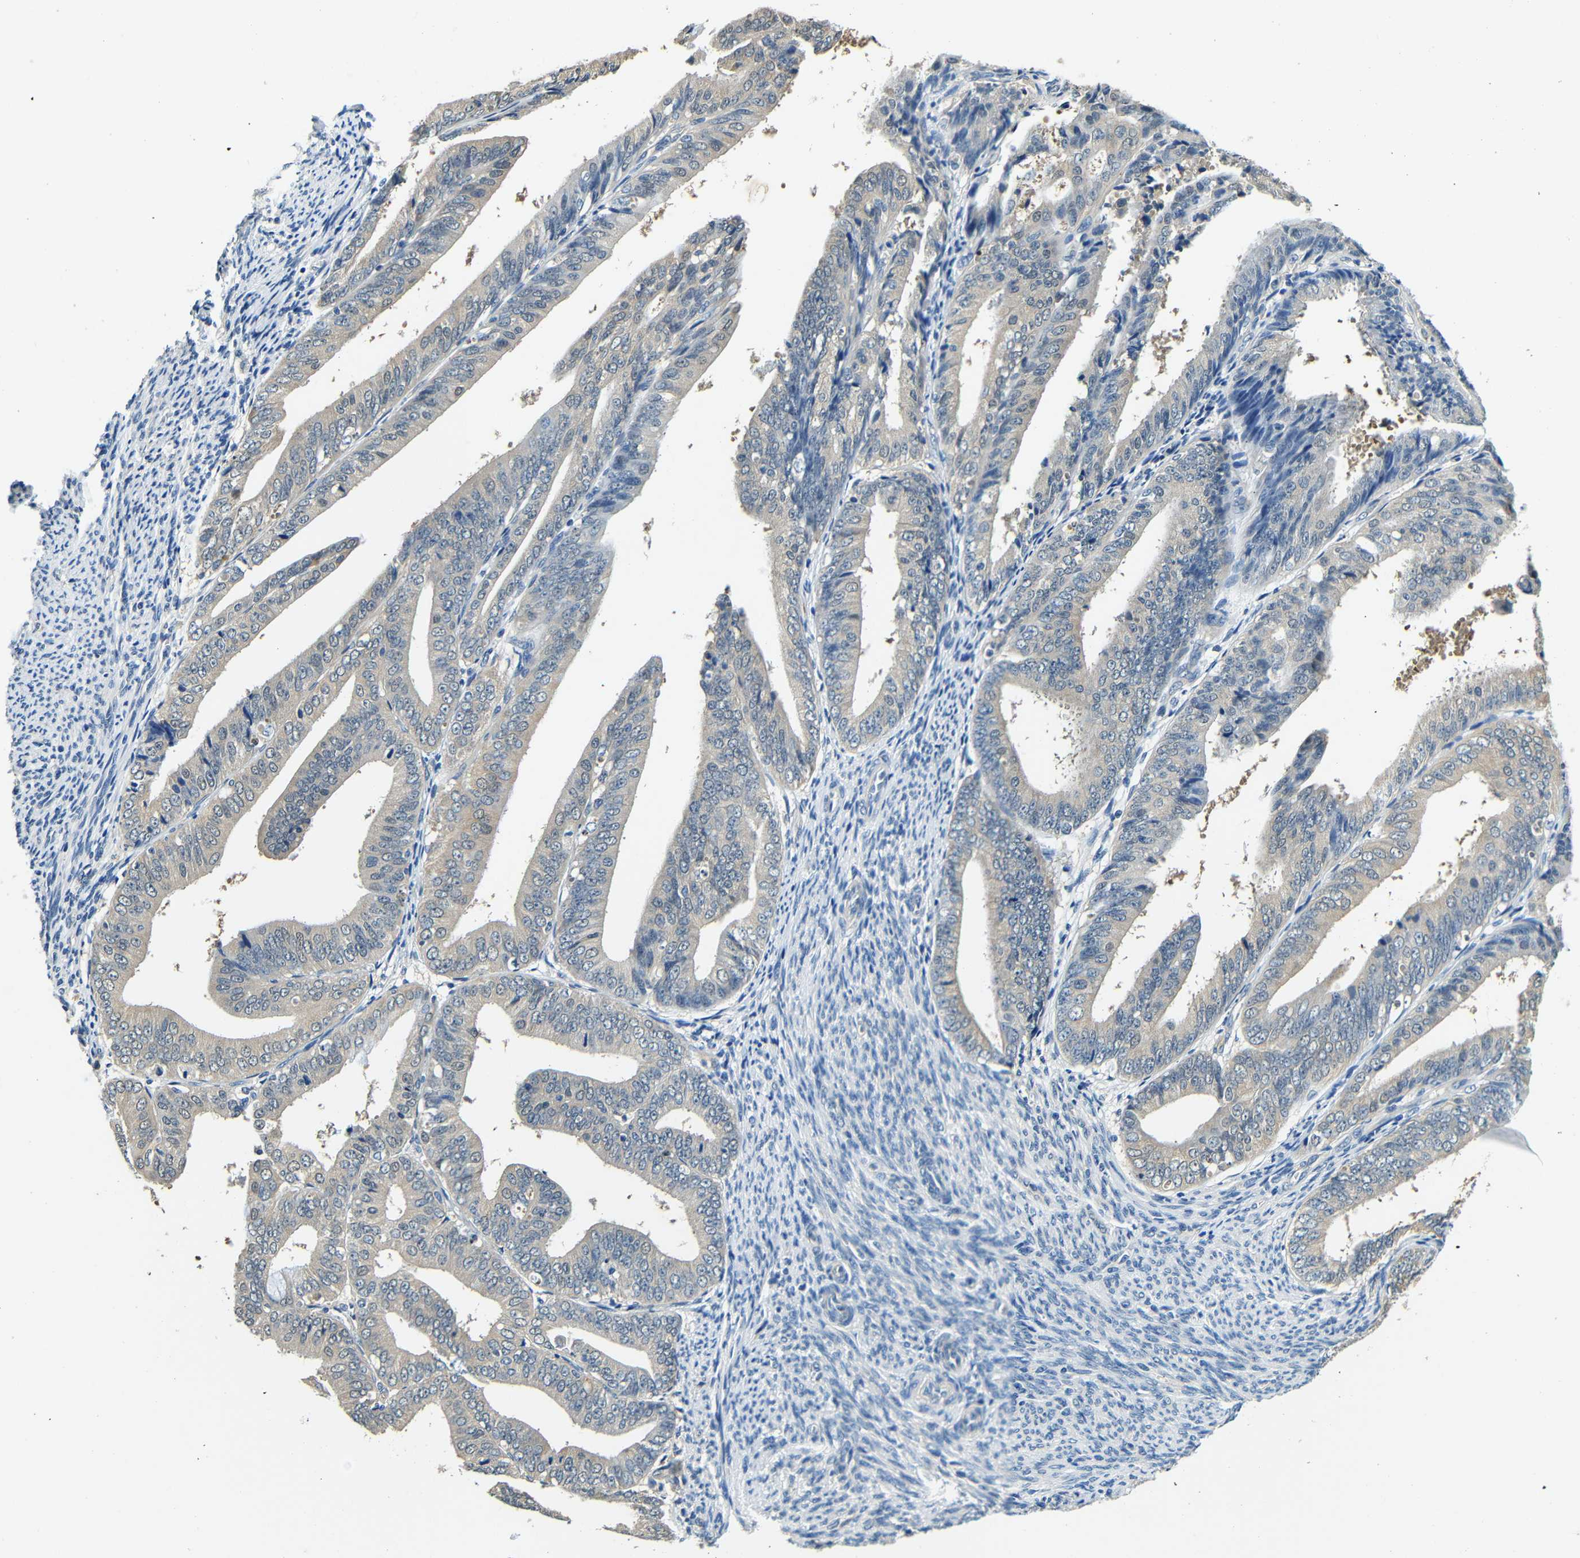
{"staining": {"intensity": "weak", "quantity": ">75%", "location": "cytoplasmic/membranous"}, "tissue": "endometrial cancer", "cell_type": "Tumor cells", "image_type": "cancer", "snomed": [{"axis": "morphology", "description": "Adenocarcinoma, NOS"}, {"axis": "topography", "description": "Endometrium"}], "caption": "Human endometrial adenocarcinoma stained for a protein (brown) displays weak cytoplasmic/membranous positive staining in about >75% of tumor cells.", "gene": "ADAP1", "patient": {"sex": "female", "age": 63}}